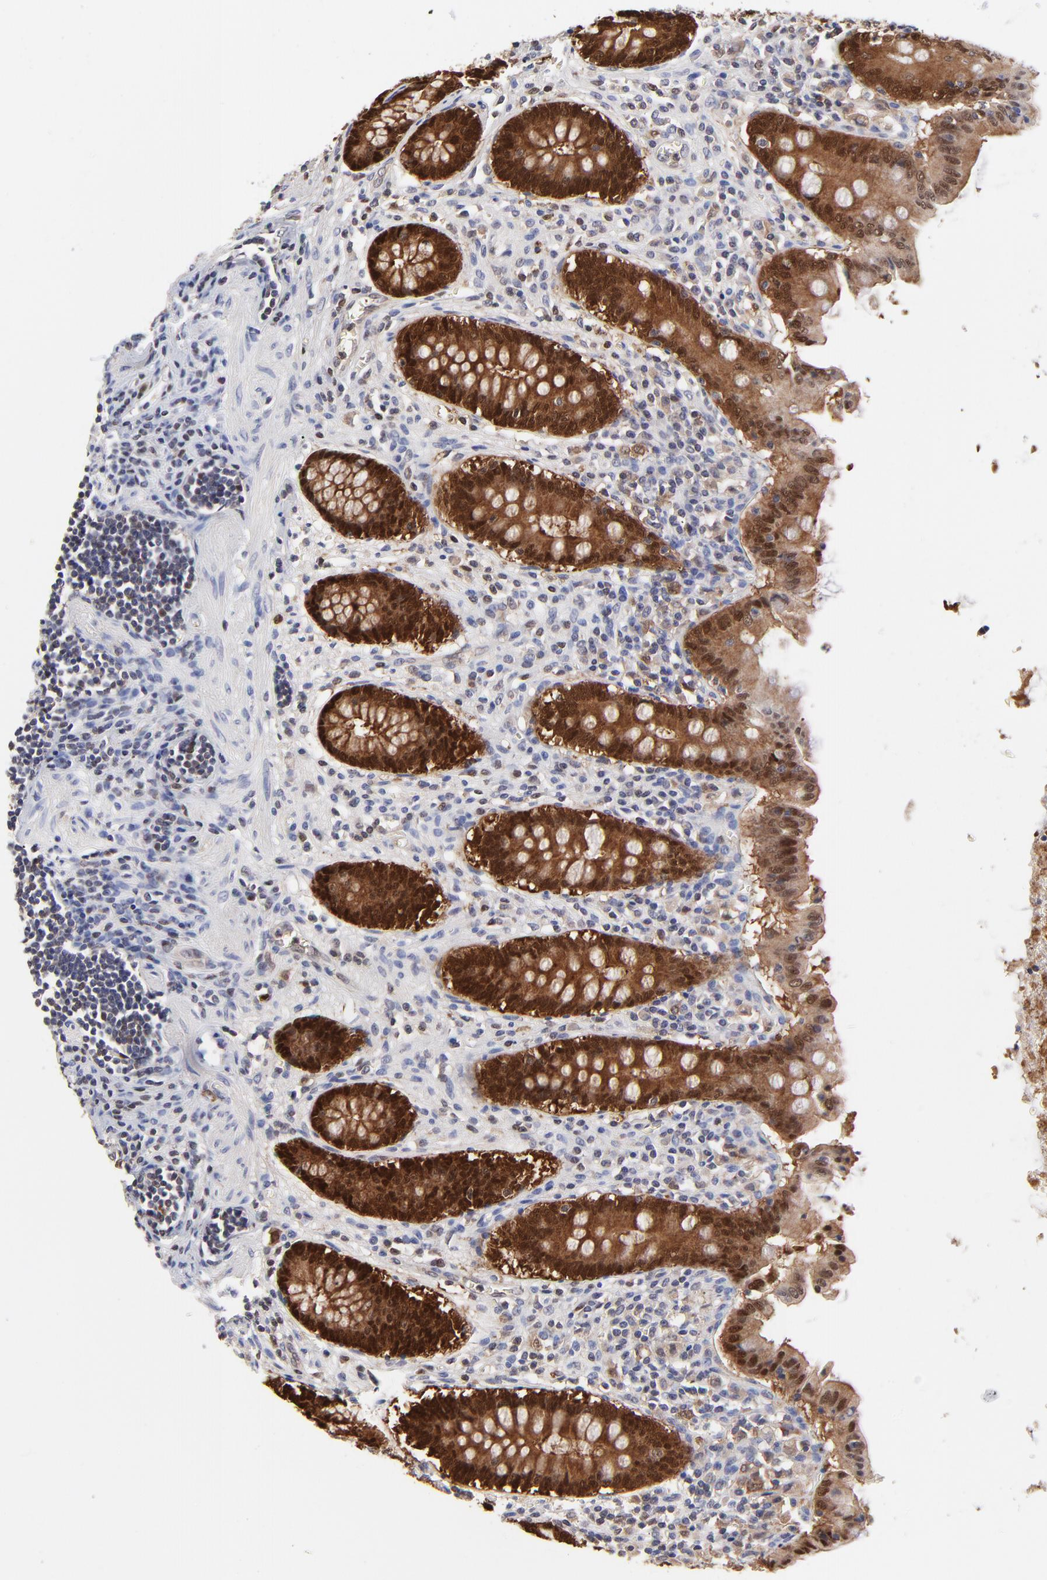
{"staining": {"intensity": "strong", "quantity": ">75%", "location": "cytoplasmic/membranous,nuclear"}, "tissue": "appendix", "cell_type": "Glandular cells", "image_type": "normal", "snomed": [{"axis": "morphology", "description": "Normal tissue, NOS"}, {"axis": "topography", "description": "Appendix"}], "caption": "Protein staining of normal appendix shows strong cytoplasmic/membranous,nuclear staining in about >75% of glandular cells. The protein of interest is shown in brown color, while the nuclei are stained blue.", "gene": "DCTPP1", "patient": {"sex": "female", "age": 50}}